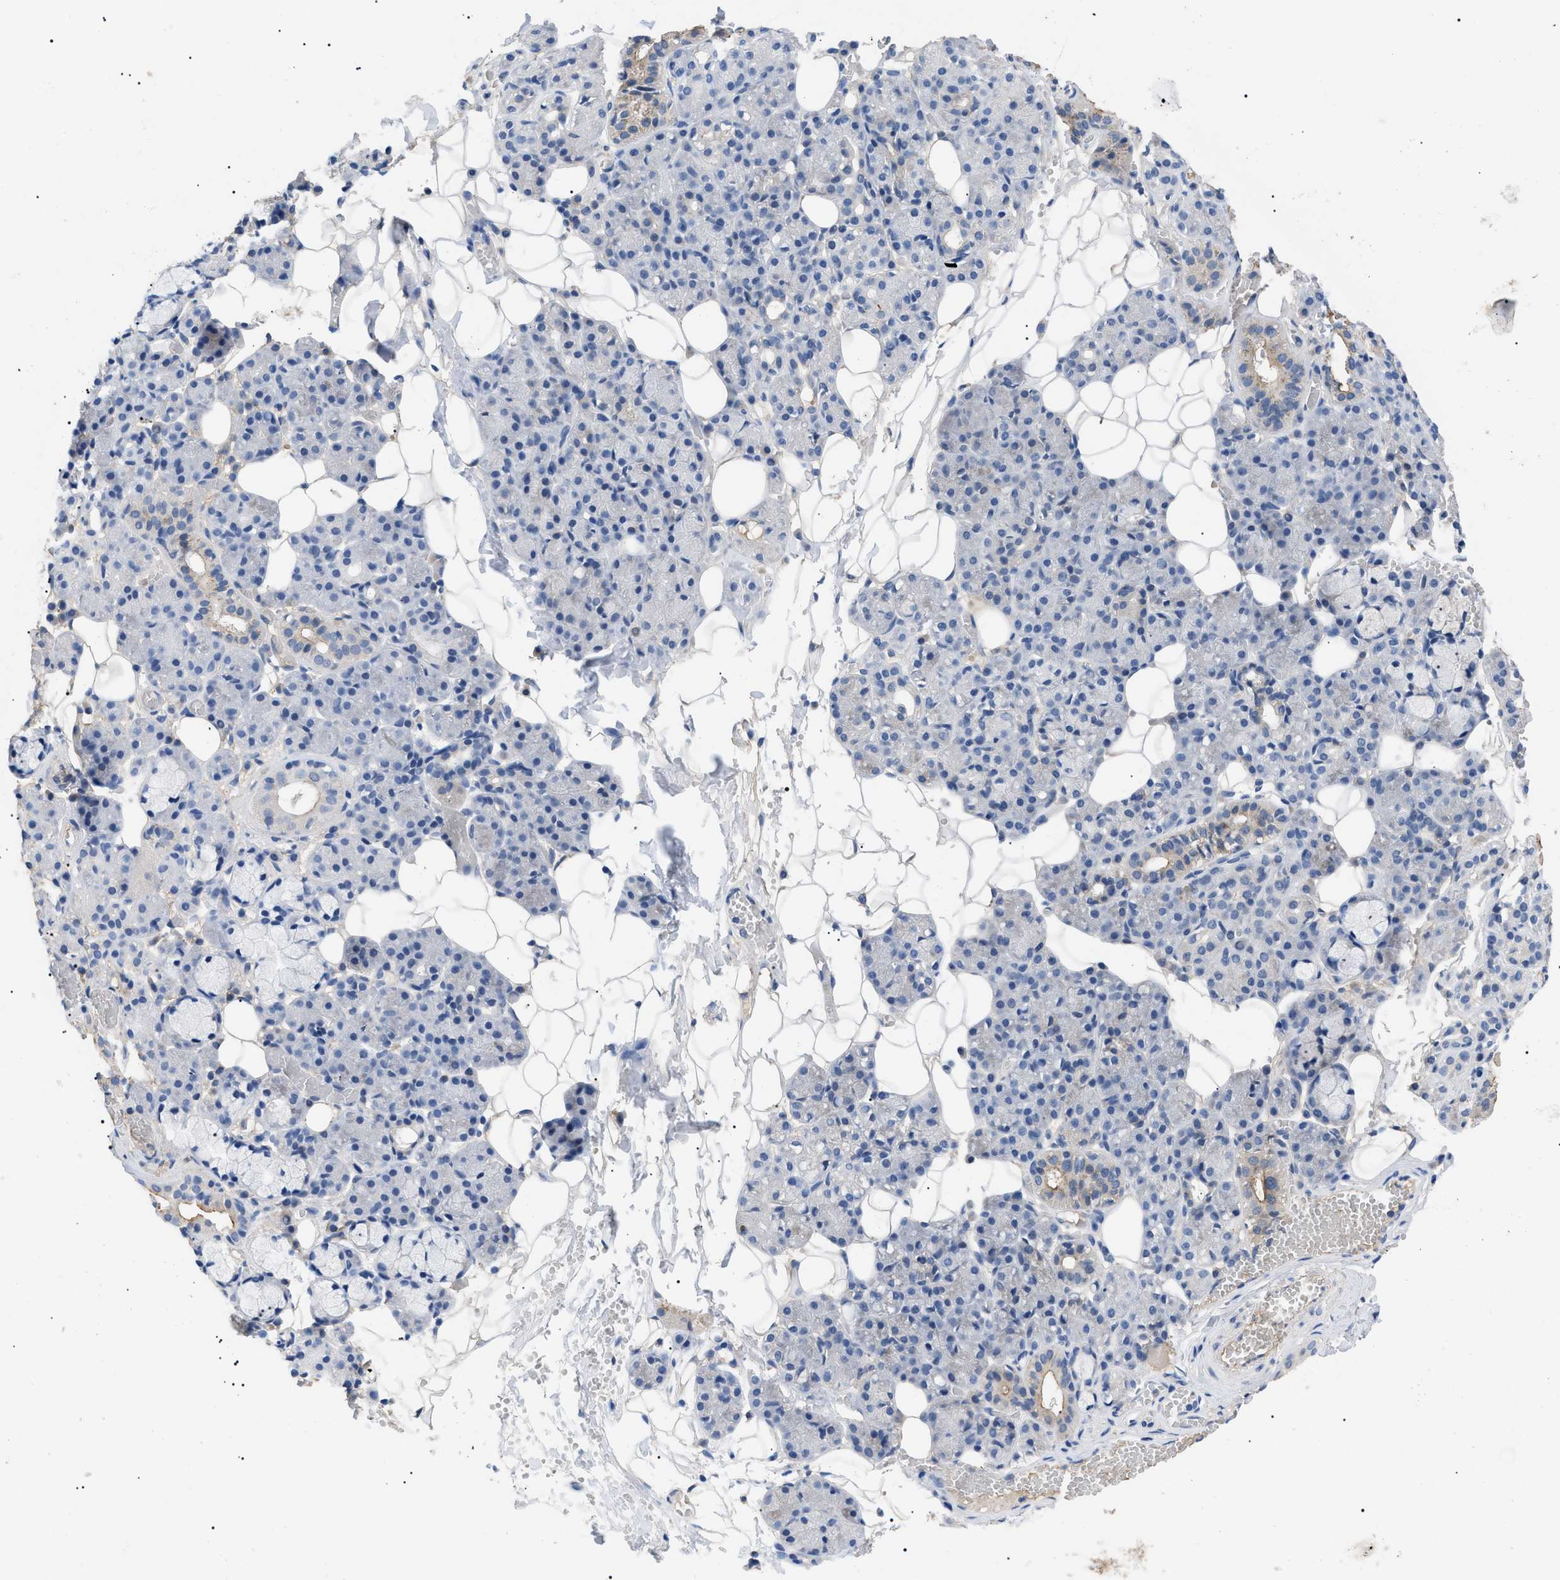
{"staining": {"intensity": "weak", "quantity": "<25%", "location": "cytoplasmic/membranous"}, "tissue": "salivary gland", "cell_type": "Glandular cells", "image_type": "normal", "snomed": [{"axis": "morphology", "description": "Normal tissue, NOS"}, {"axis": "topography", "description": "Salivary gland"}], "caption": "Protein analysis of unremarkable salivary gland displays no significant positivity in glandular cells. (Stains: DAB IHC with hematoxylin counter stain, Microscopy: brightfield microscopy at high magnification).", "gene": "PRRT2", "patient": {"sex": "male", "age": 63}}